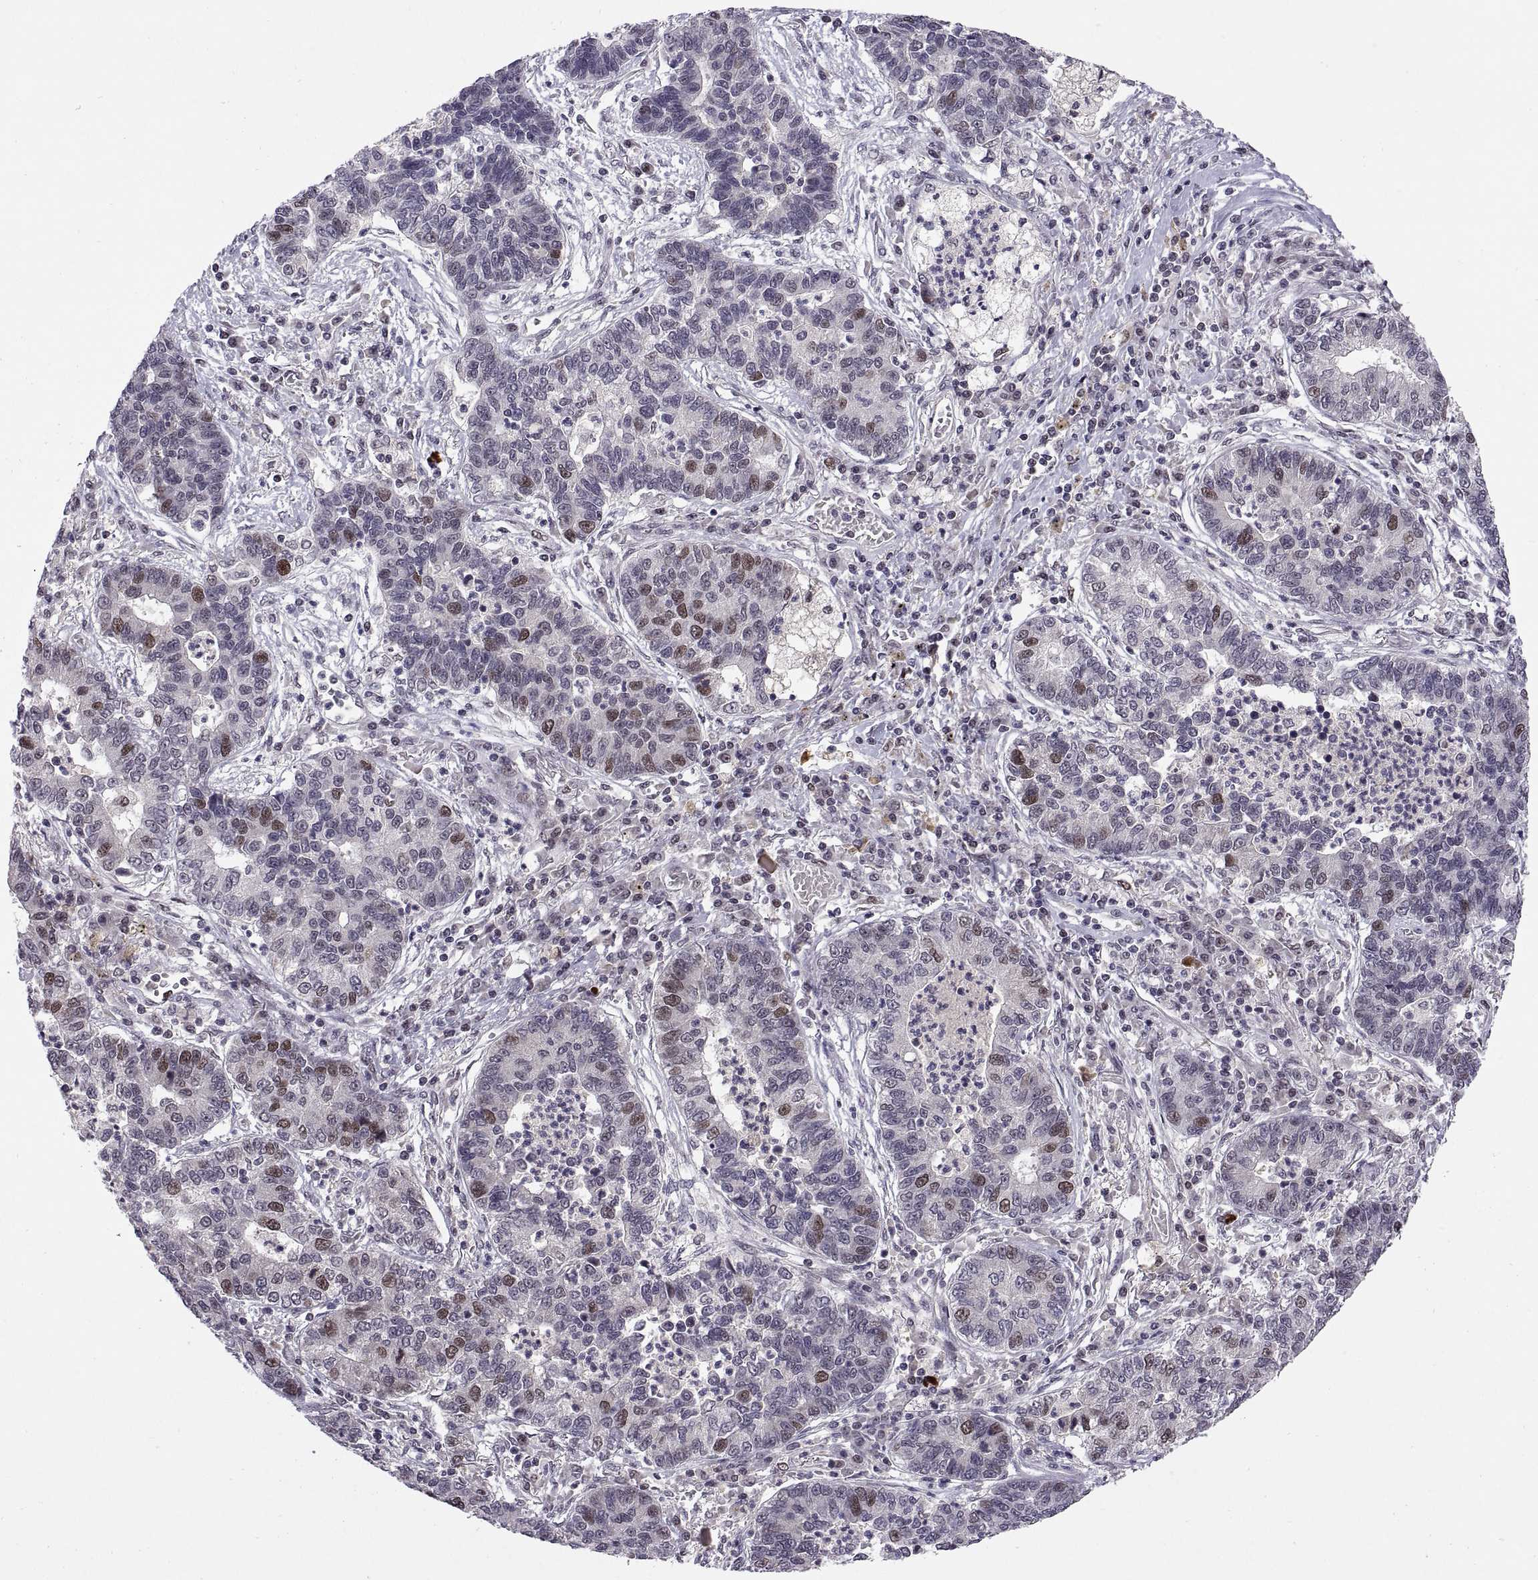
{"staining": {"intensity": "weak", "quantity": "<25%", "location": "nuclear"}, "tissue": "lung cancer", "cell_type": "Tumor cells", "image_type": "cancer", "snomed": [{"axis": "morphology", "description": "Adenocarcinoma, NOS"}, {"axis": "topography", "description": "Lung"}], "caption": "A photomicrograph of human adenocarcinoma (lung) is negative for staining in tumor cells.", "gene": "CHFR", "patient": {"sex": "female", "age": 57}}